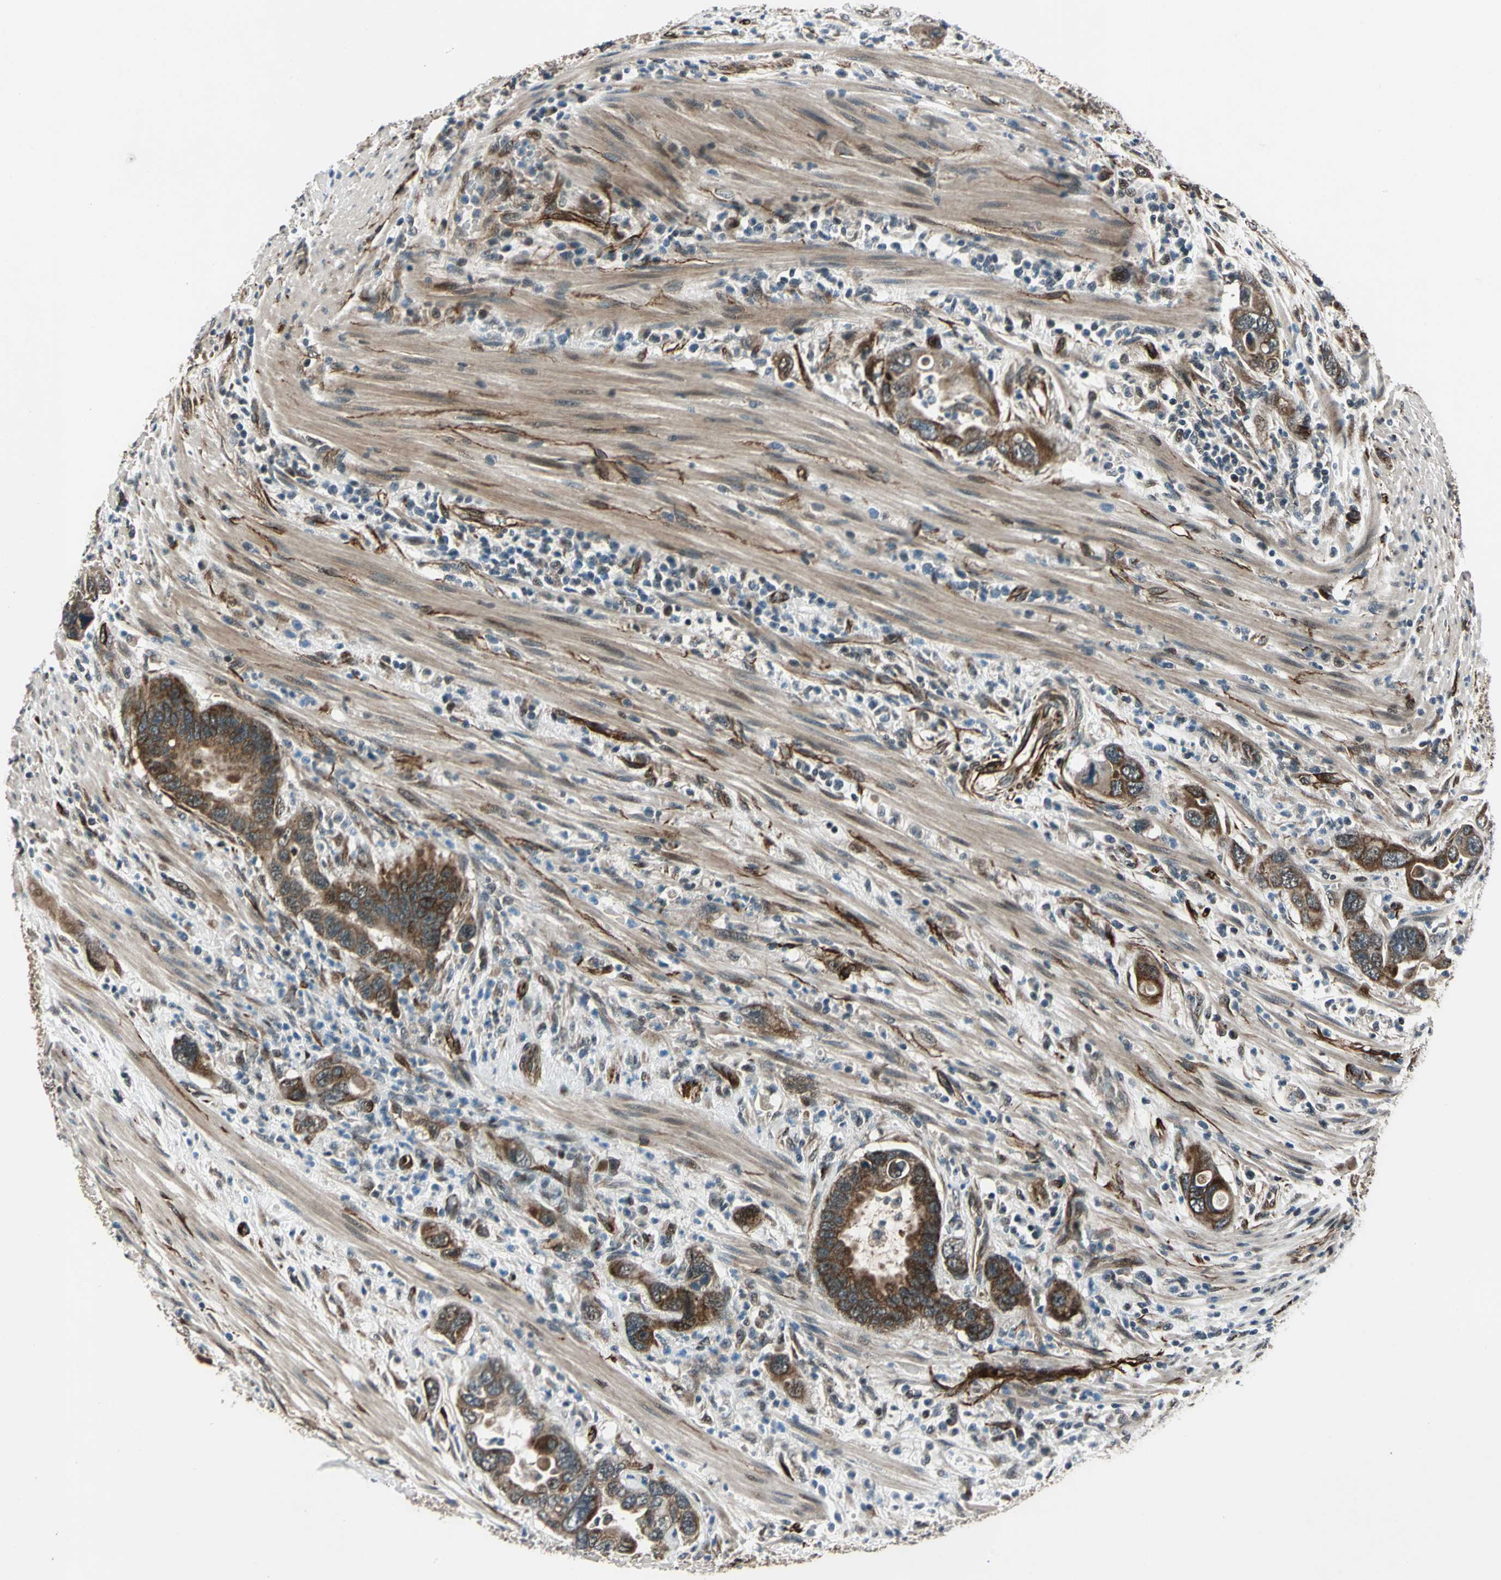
{"staining": {"intensity": "strong", "quantity": ">75%", "location": "cytoplasmic/membranous"}, "tissue": "pancreatic cancer", "cell_type": "Tumor cells", "image_type": "cancer", "snomed": [{"axis": "morphology", "description": "Adenocarcinoma, NOS"}, {"axis": "topography", "description": "Pancreas"}], "caption": "Protein staining of pancreatic cancer tissue reveals strong cytoplasmic/membranous expression in approximately >75% of tumor cells.", "gene": "EXD2", "patient": {"sex": "female", "age": 71}}